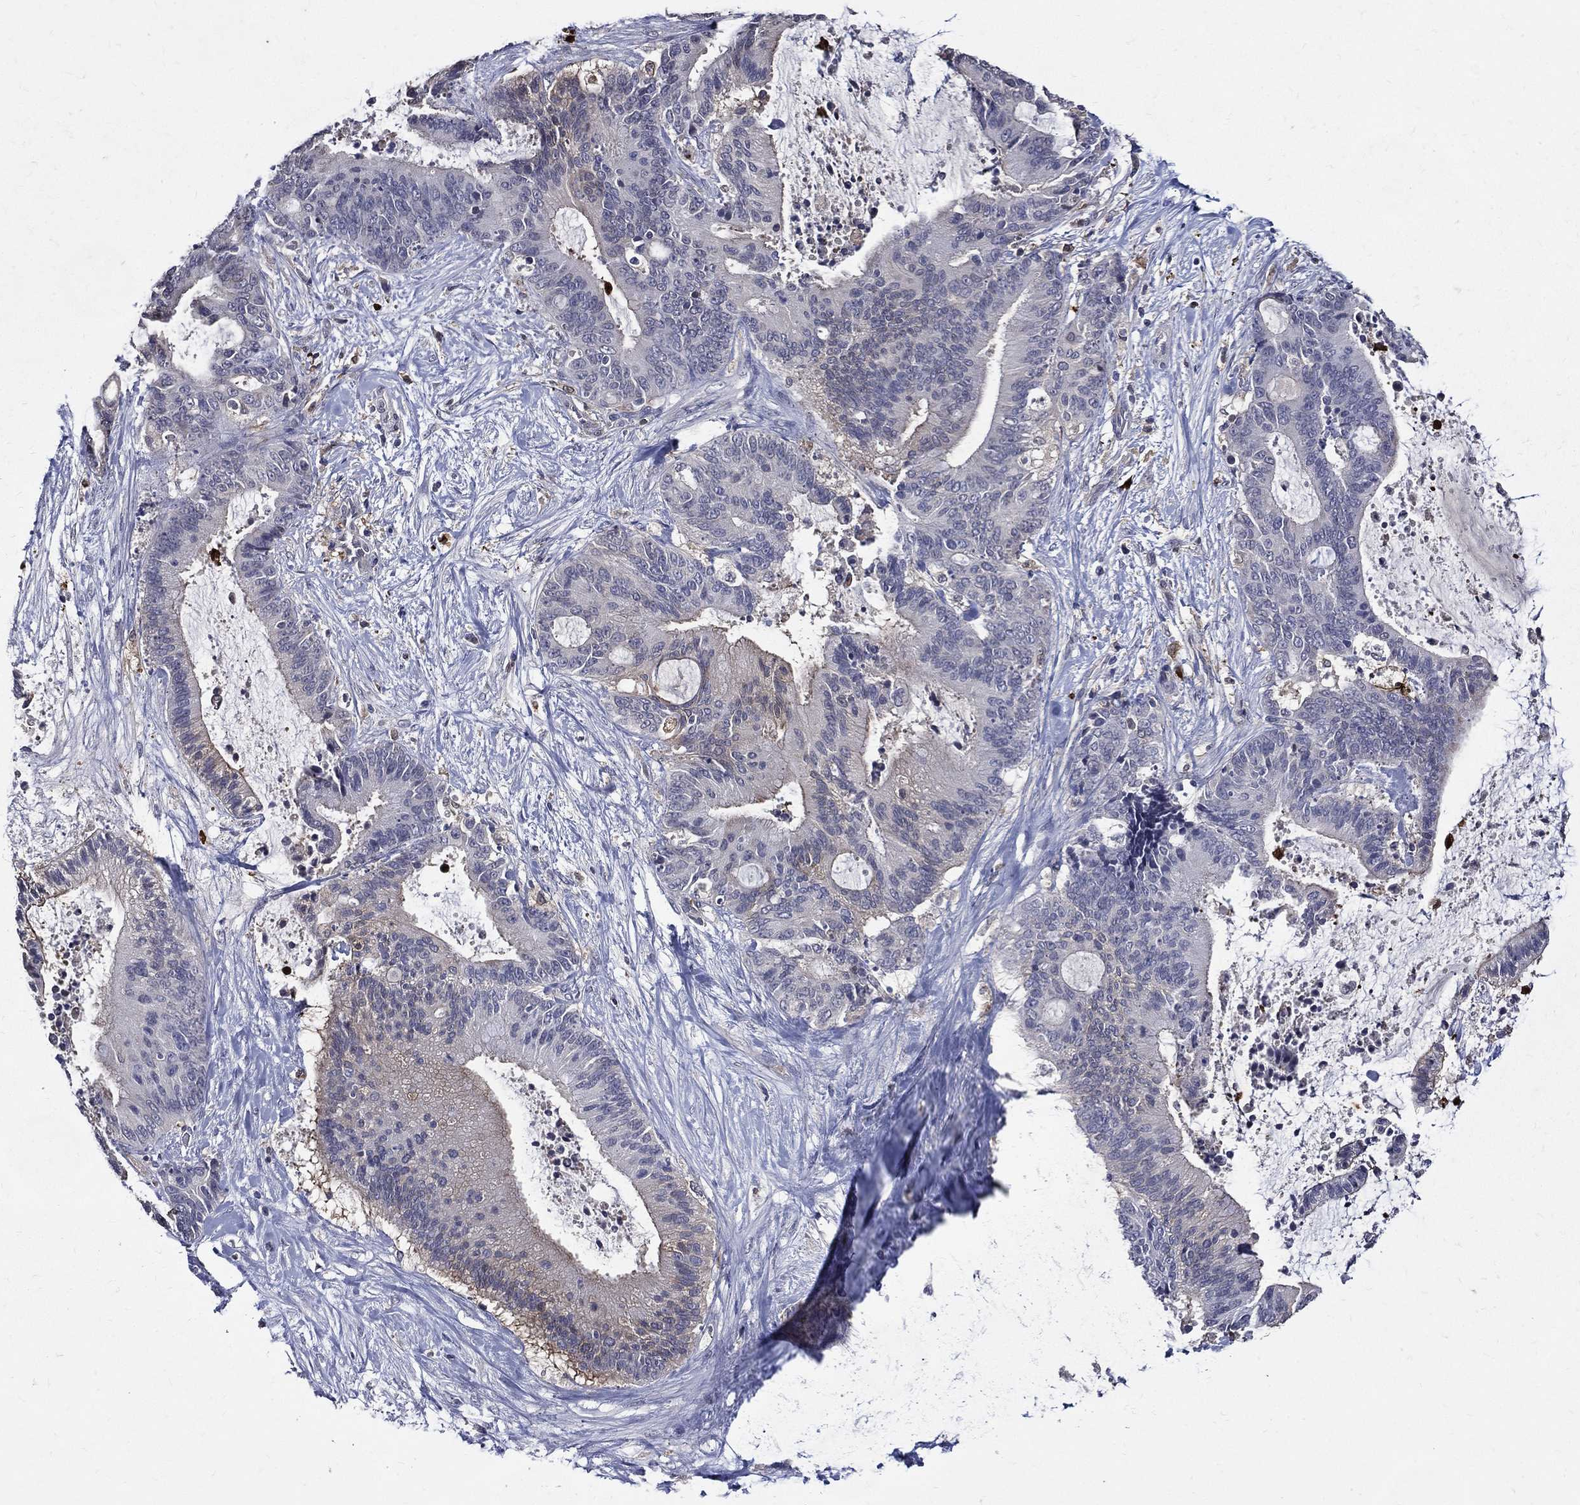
{"staining": {"intensity": "negative", "quantity": "none", "location": "none"}, "tissue": "liver cancer", "cell_type": "Tumor cells", "image_type": "cancer", "snomed": [{"axis": "morphology", "description": "Cholangiocarcinoma"}, {"axis": "topography", "description": "Liver"}], "caption": "This is an immunohistochemistry micrograph of human liver cholangiocarcinoma. There is no positivity in tumor cells.", "gene": "GPR171", "patient": {"sex": "female", "age": 73}}